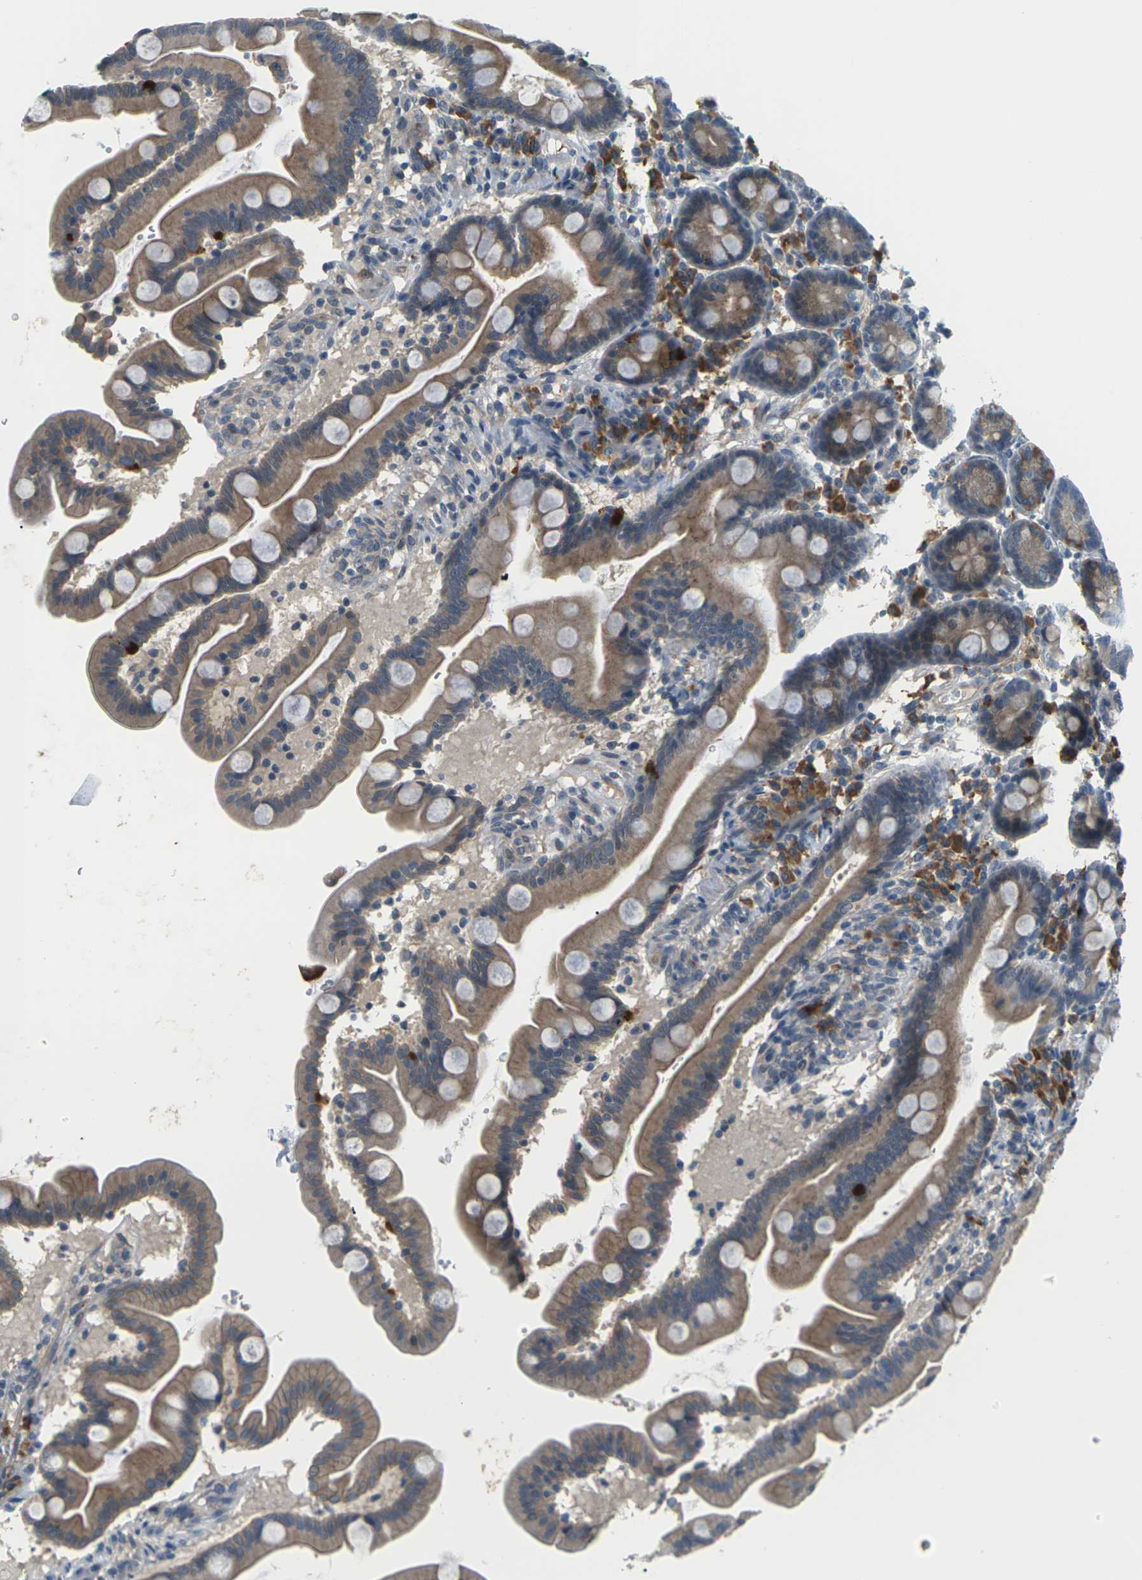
{"staining": {"intensity": "moderate", "quantity": ">75%", "location": "cytoplasmic/membranous"}, "tissue": "duodenum", "cell_type": "Glandular cells", "image_type": "normal", "snomed": [{"axis": "morphology", "description": "Normal tissue, NOS"}, {"axis": "topography", "description": "Duodenum"}], "caption": "Benign duodenum exhibits moderate cytoplasmic/membranous staining in approximately >75% of glandular cells, visualized by immunohistochemistry.", "gene": "SLC13A3", "patient": {"sex": "male", "age": 54}}